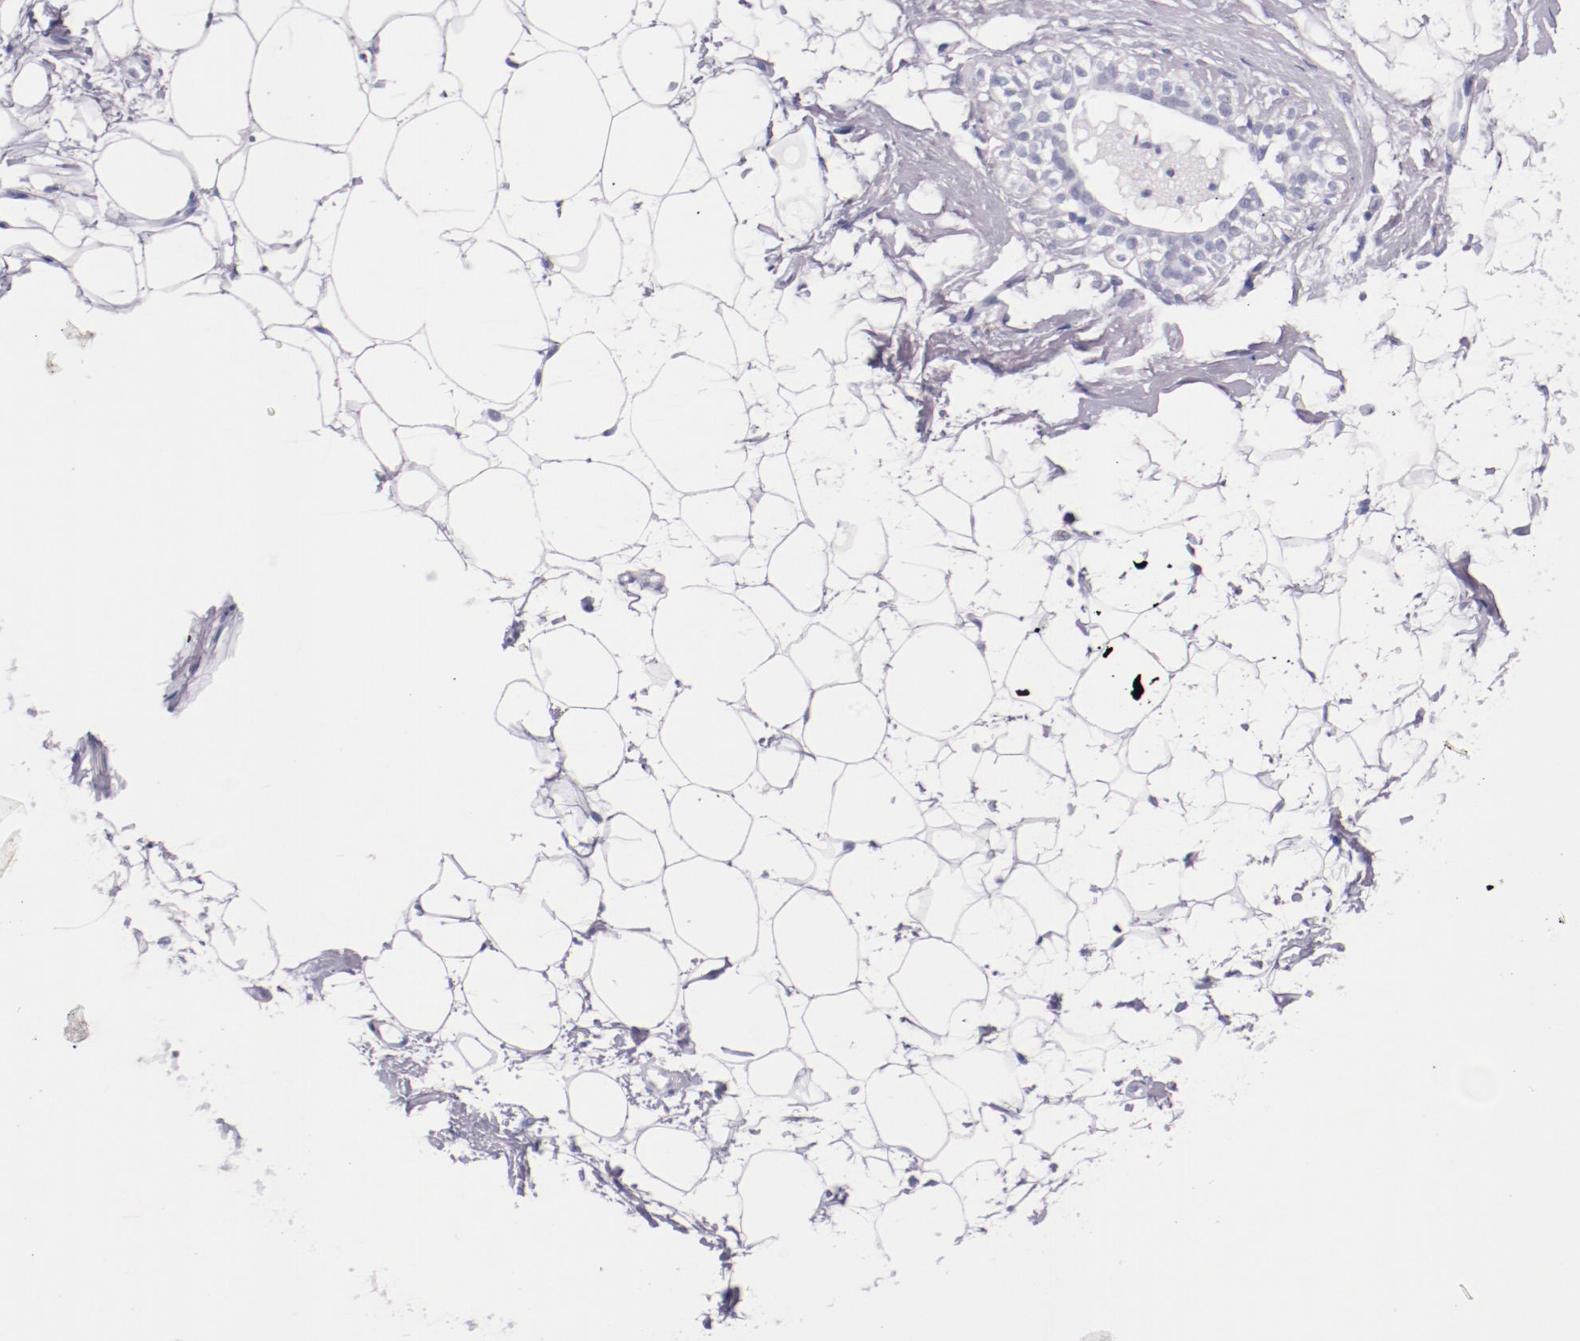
{"staining": {"intensity": "negative", "quantity": "none", "location": "none"}, "tissue": "adipose tissue", "cell_type": "Adipocytes", "image_type": "normal", "snomed": [{"axis": "morphology", "description": "Normal tissue, NOS"}, {"axis": "topography", "description": "Breast"}], "caption": "Human adipose tissue stained for a protein using IHC displays no staining in adipocytes.", "gene": "IRF4", "patient": {"sex": "female", "age": 22}}